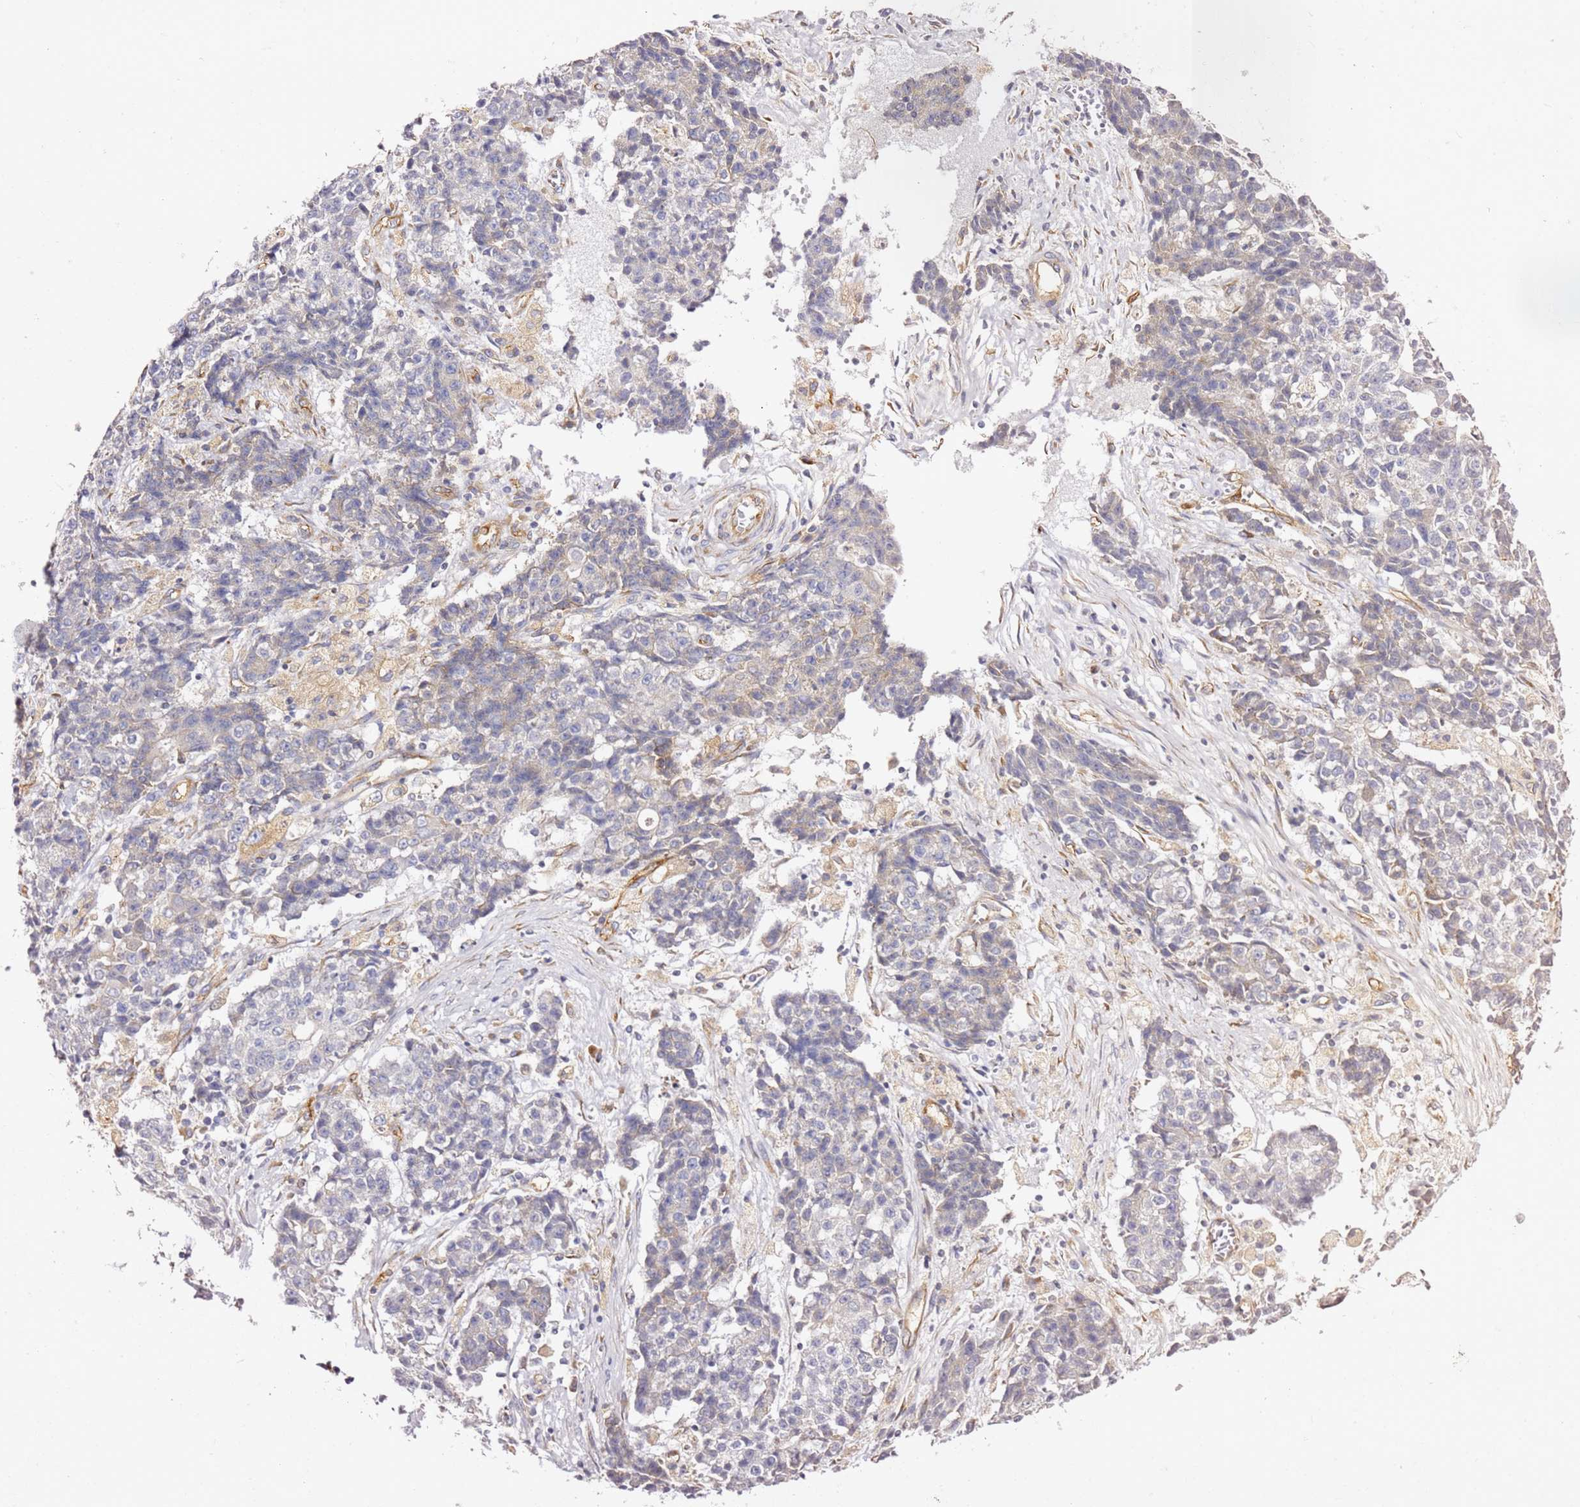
{"staining": {"intensity": "weak", "quantity": "<25%", "location": "cytoplasmic/membranous"}, "tissue": "ovarian cancer", "cell_type": "Tumor cells", "image_type": "cancer", "snomed": [{"axis": "morphology", "description": "Carcinoma, endometroid"}, {"axis": "topography", "description": "Appendix"}, {"axis": "topography", "description": "Ovary"}], "caption": "Histopathology image shows no significant protein expression in tumor cells of ovarian endometroid carcinoma.", "gene": "KIF7", "patient": {"sex": "female", "age": 42}}